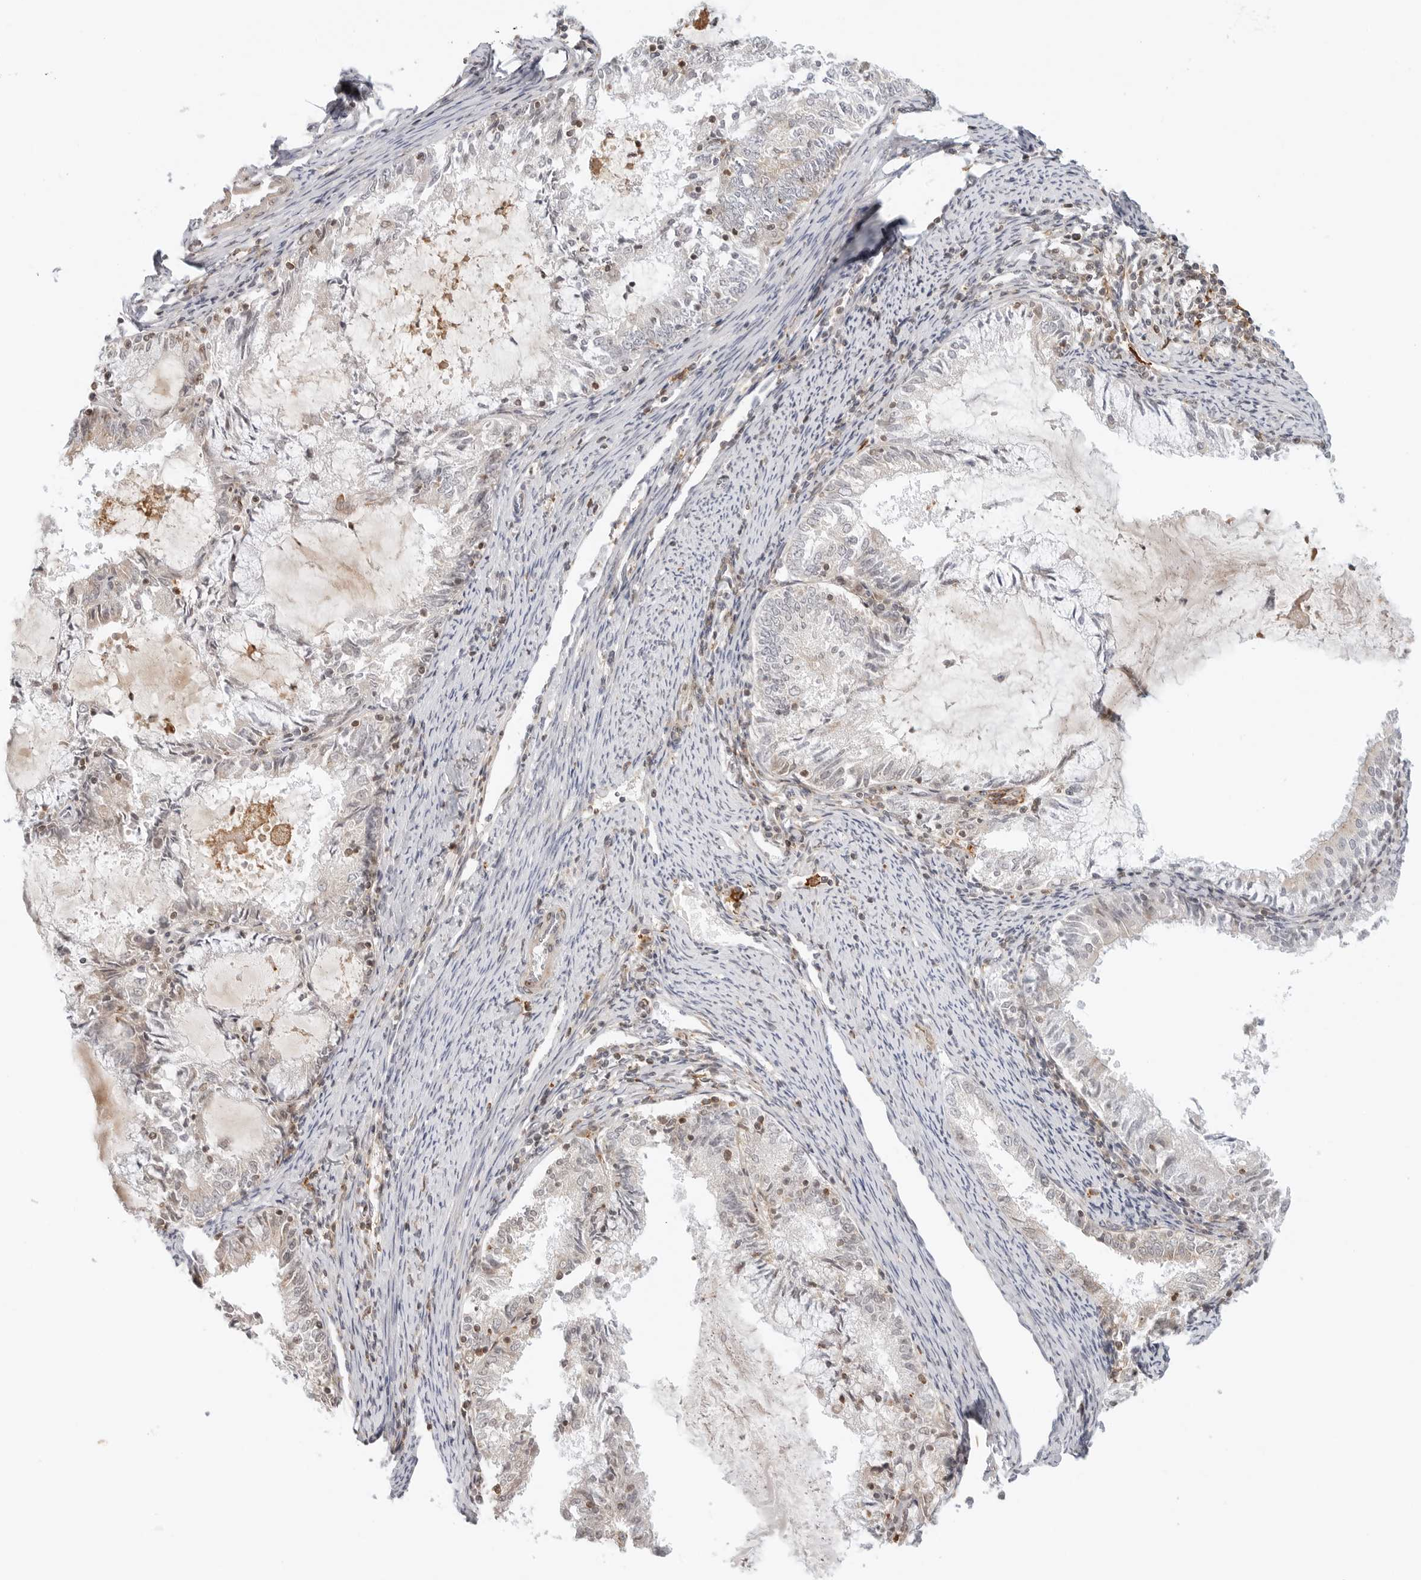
{"staining": {"intensity": "negative", "quantity": "none", "location": "none"}, "tissue": "endometrial cancer", "cell_type": "Tumor cells", "image_type": "cancer", "snomed": [{"axis": "morphology", "description": "Adenocarcinoma, NOS"}, {"axis": "topography", "description": "Endometrium"}], "caption": "Immunohistochemistry image of neoplastic tissue: adenocarcinoma (endometrial) stained with DAB shows no significant protein staining in tumor cells.", "gene": "C1QTNF1", "patient": {"sex": "female", "age": 57}}